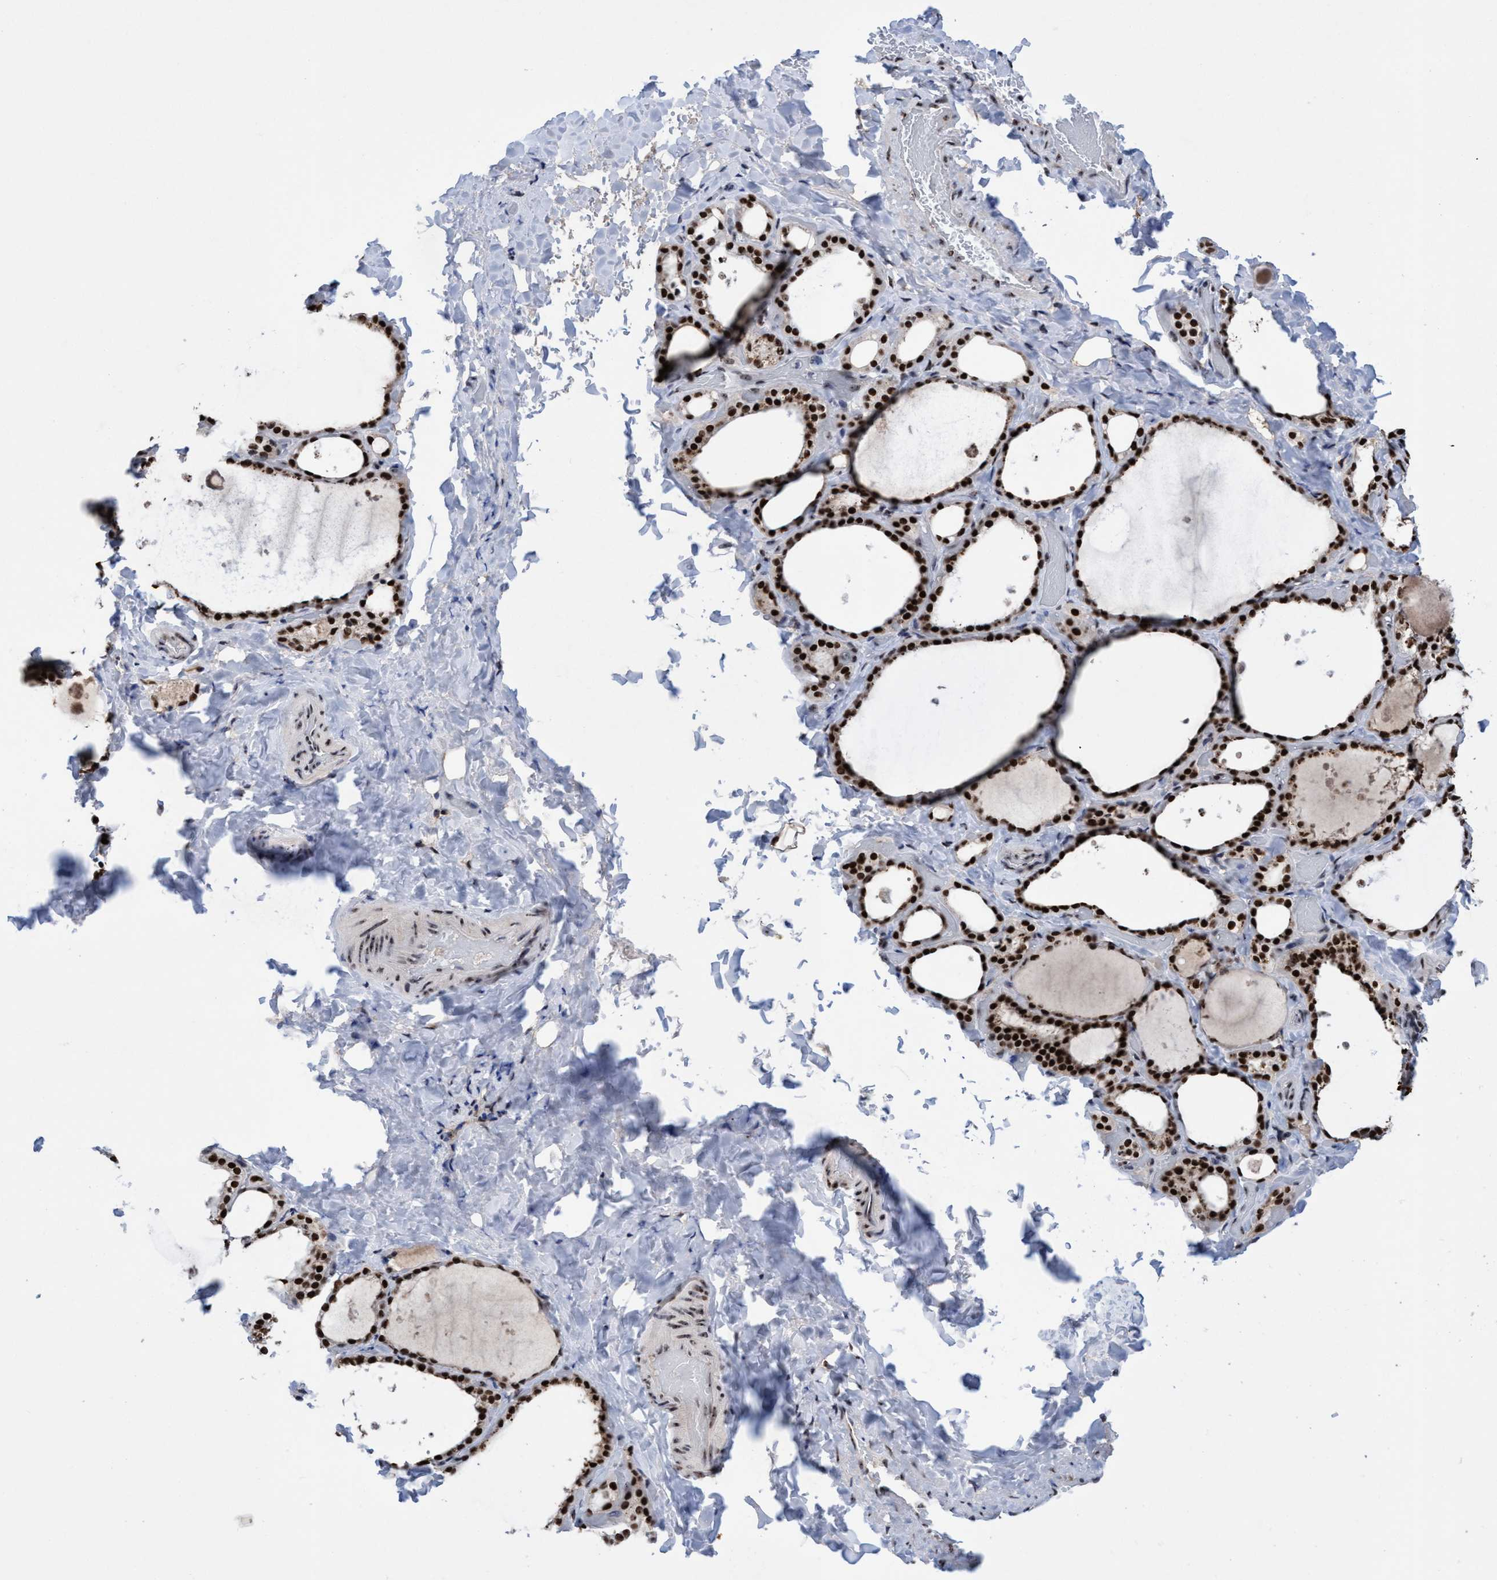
{"staining": {"intensity": "strong", "quantity": ">75%", "location": "nuclear"}, "tissue": "thyroid gland", "cell_type": "Glandular cells", "image_type": "normal", "snomed": [{"axis": "morphology", "description": "Normal tissue, NOS"}, {"axis": "topography", "description": "Thyroid gland"}], "caption": "DAB immunohistochemical staining of normal thyroid gland reveals strong nuclear protein positivity in about >75% of glandular cells.", "gene": "EFCAB10", "patient": {"sex": "female", "age": 44}}